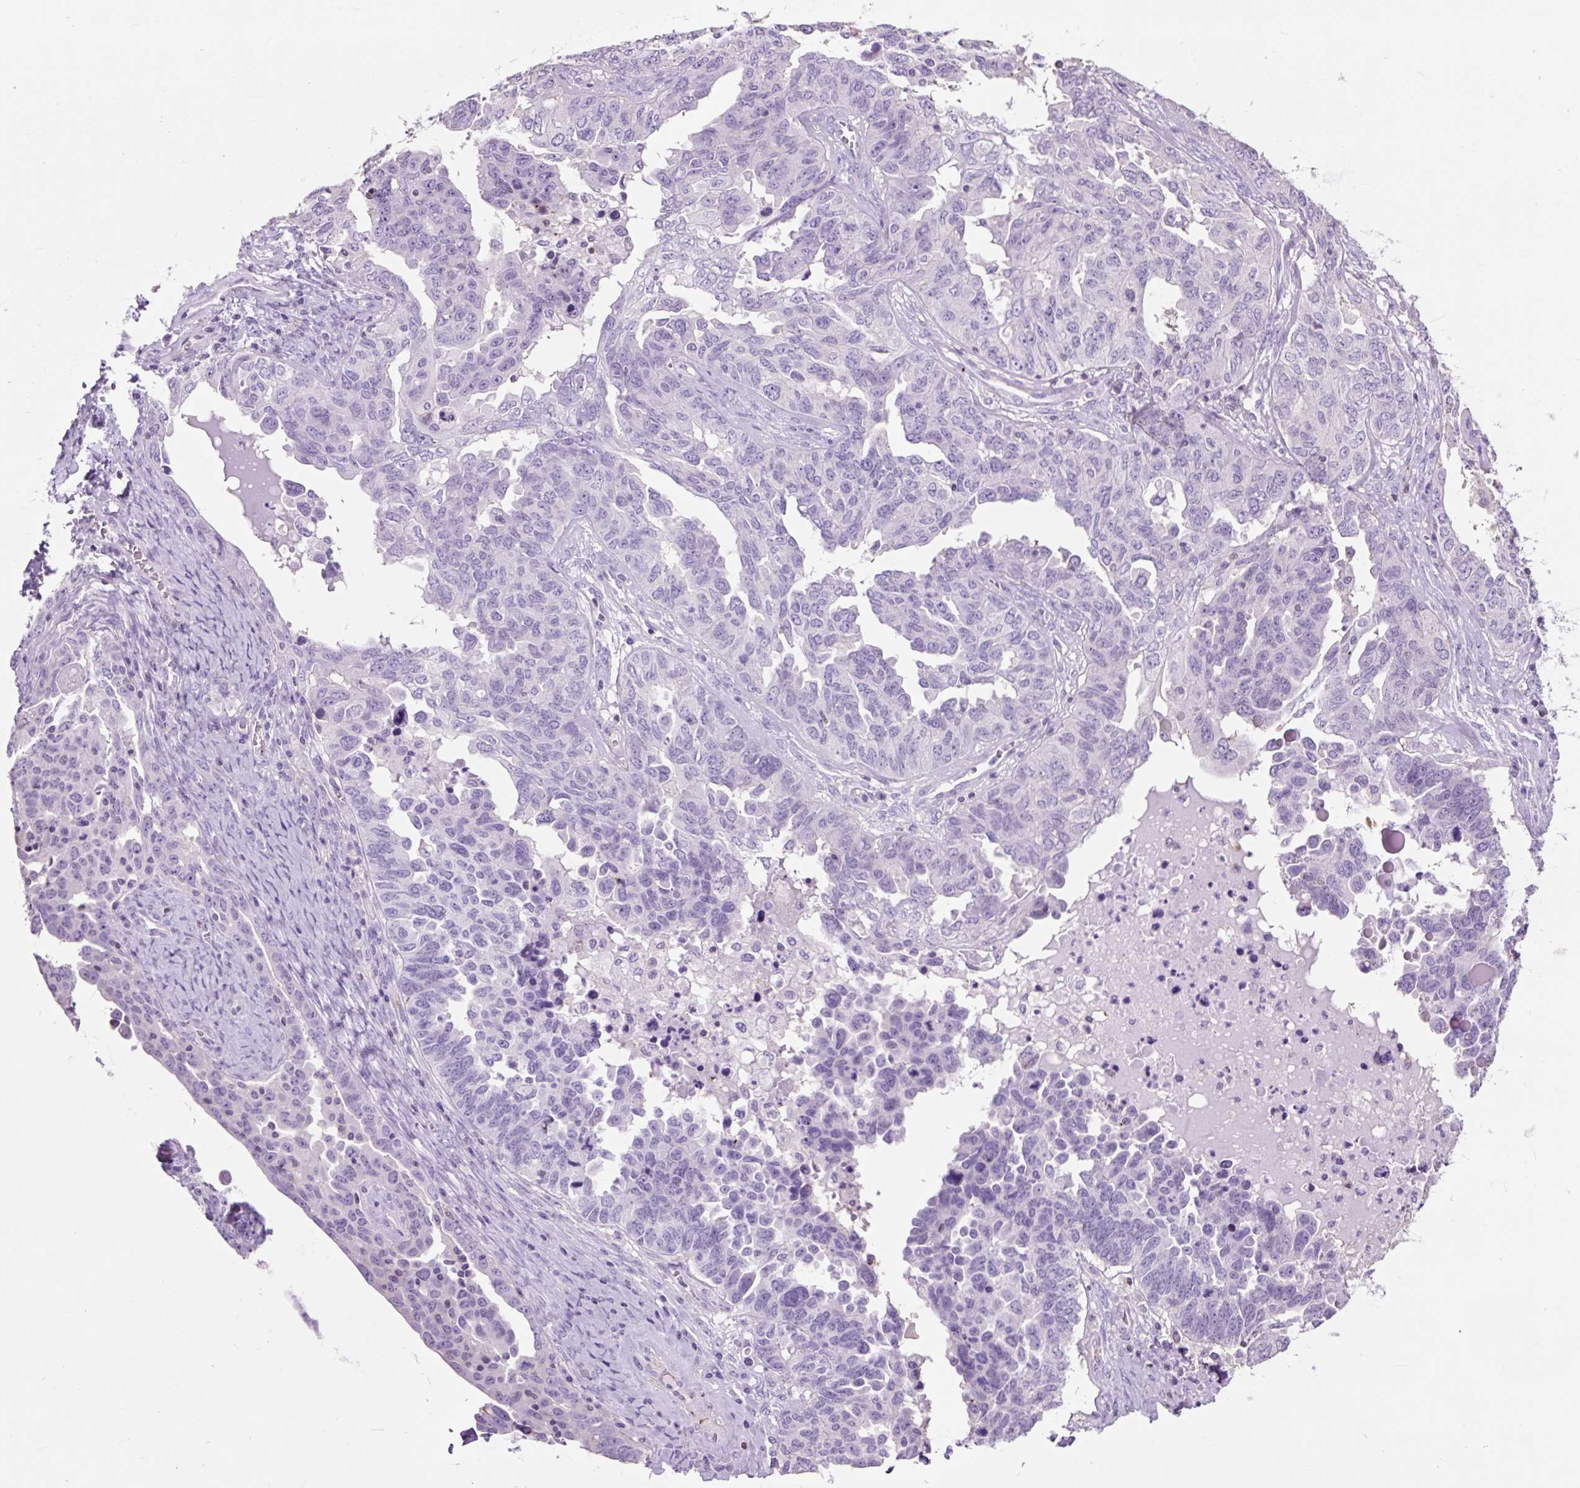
{"staining": {"intensity": "negative", "quantity": "none", "location": "none"}, "tissue": "ovarian cancer", "cell_type": "Tumor cells", "image_type": "cancer", "snomed": [{"axis": "morphology", "description": "Carcinoma, endometroid"}, {"axis": "topography", "description": "Ovary"}], "caption": "Immunohistochemistry micrograph of ovarian endometroid carcinoma stained for a protein (brown), which reveals no positivity in tumor cells. (Immunohistochemistry, brightfield microscopy, high magnification).", "gene": "OR10A7", "patient": {"sex": "female", "age": 62}}